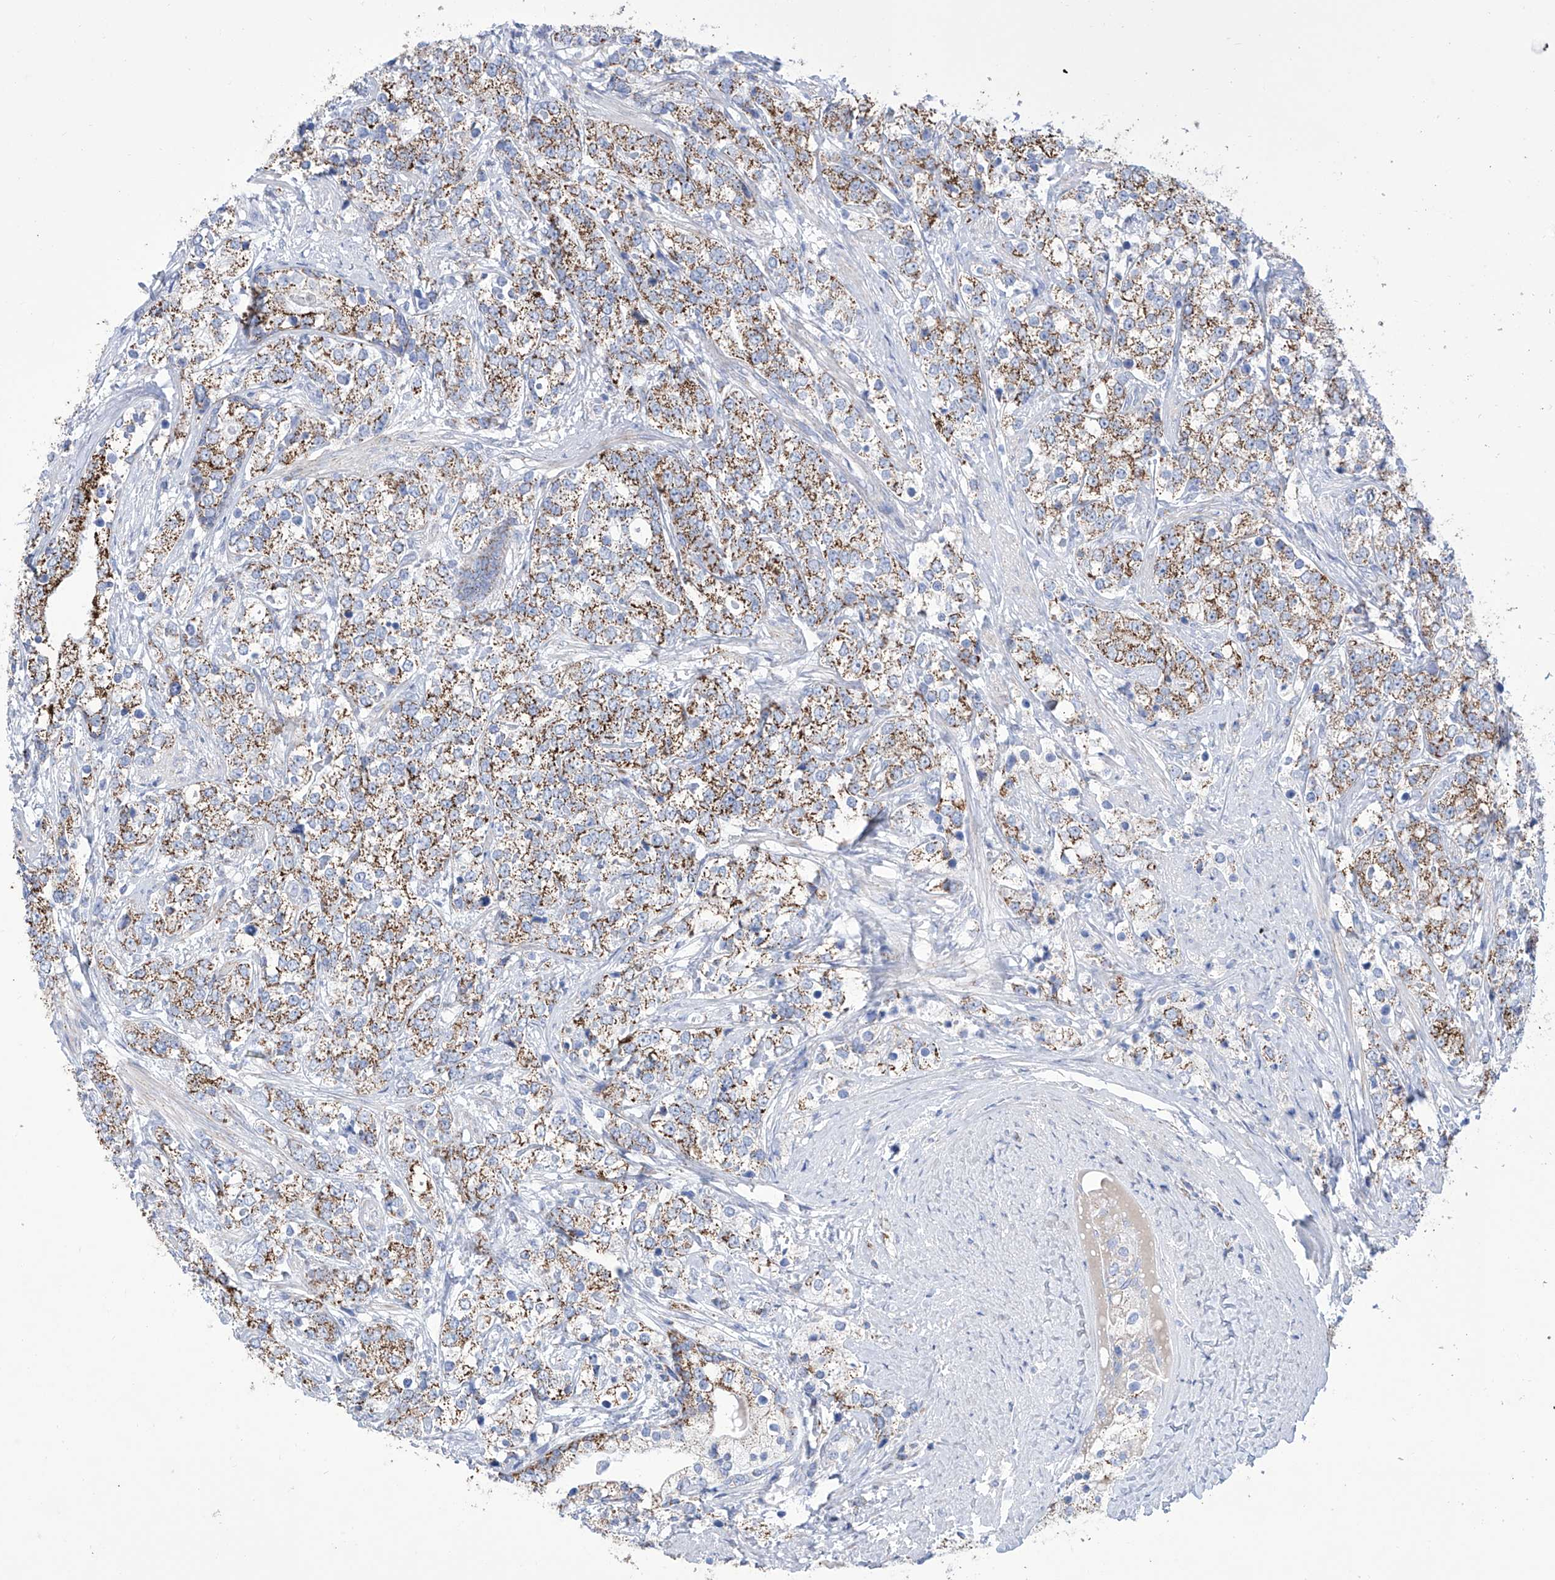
{"staining": {"intensity": "strong", "quantity": ">75%", "location": "cytoplasmic/membranous"}, "tissue": "prostate cancer", "cell_type": "Tumor cells", "image_type": "cancer", "snomed": [{"axis": "morphology", "description": "Adenocarcinoma, High grade"}, {"axis": "topography", "description": "Prostate"}], "caption": "The histopathology image reveals staining of prostate cancer, revealing strong cytoplasmic/membranous protein staining (brown color) within tumor cells. The protein is shown in brown color, while the nuclei are stained blue.", "gene": "ALDH6A1", "patient": {"sex": "male", "age": 69}}